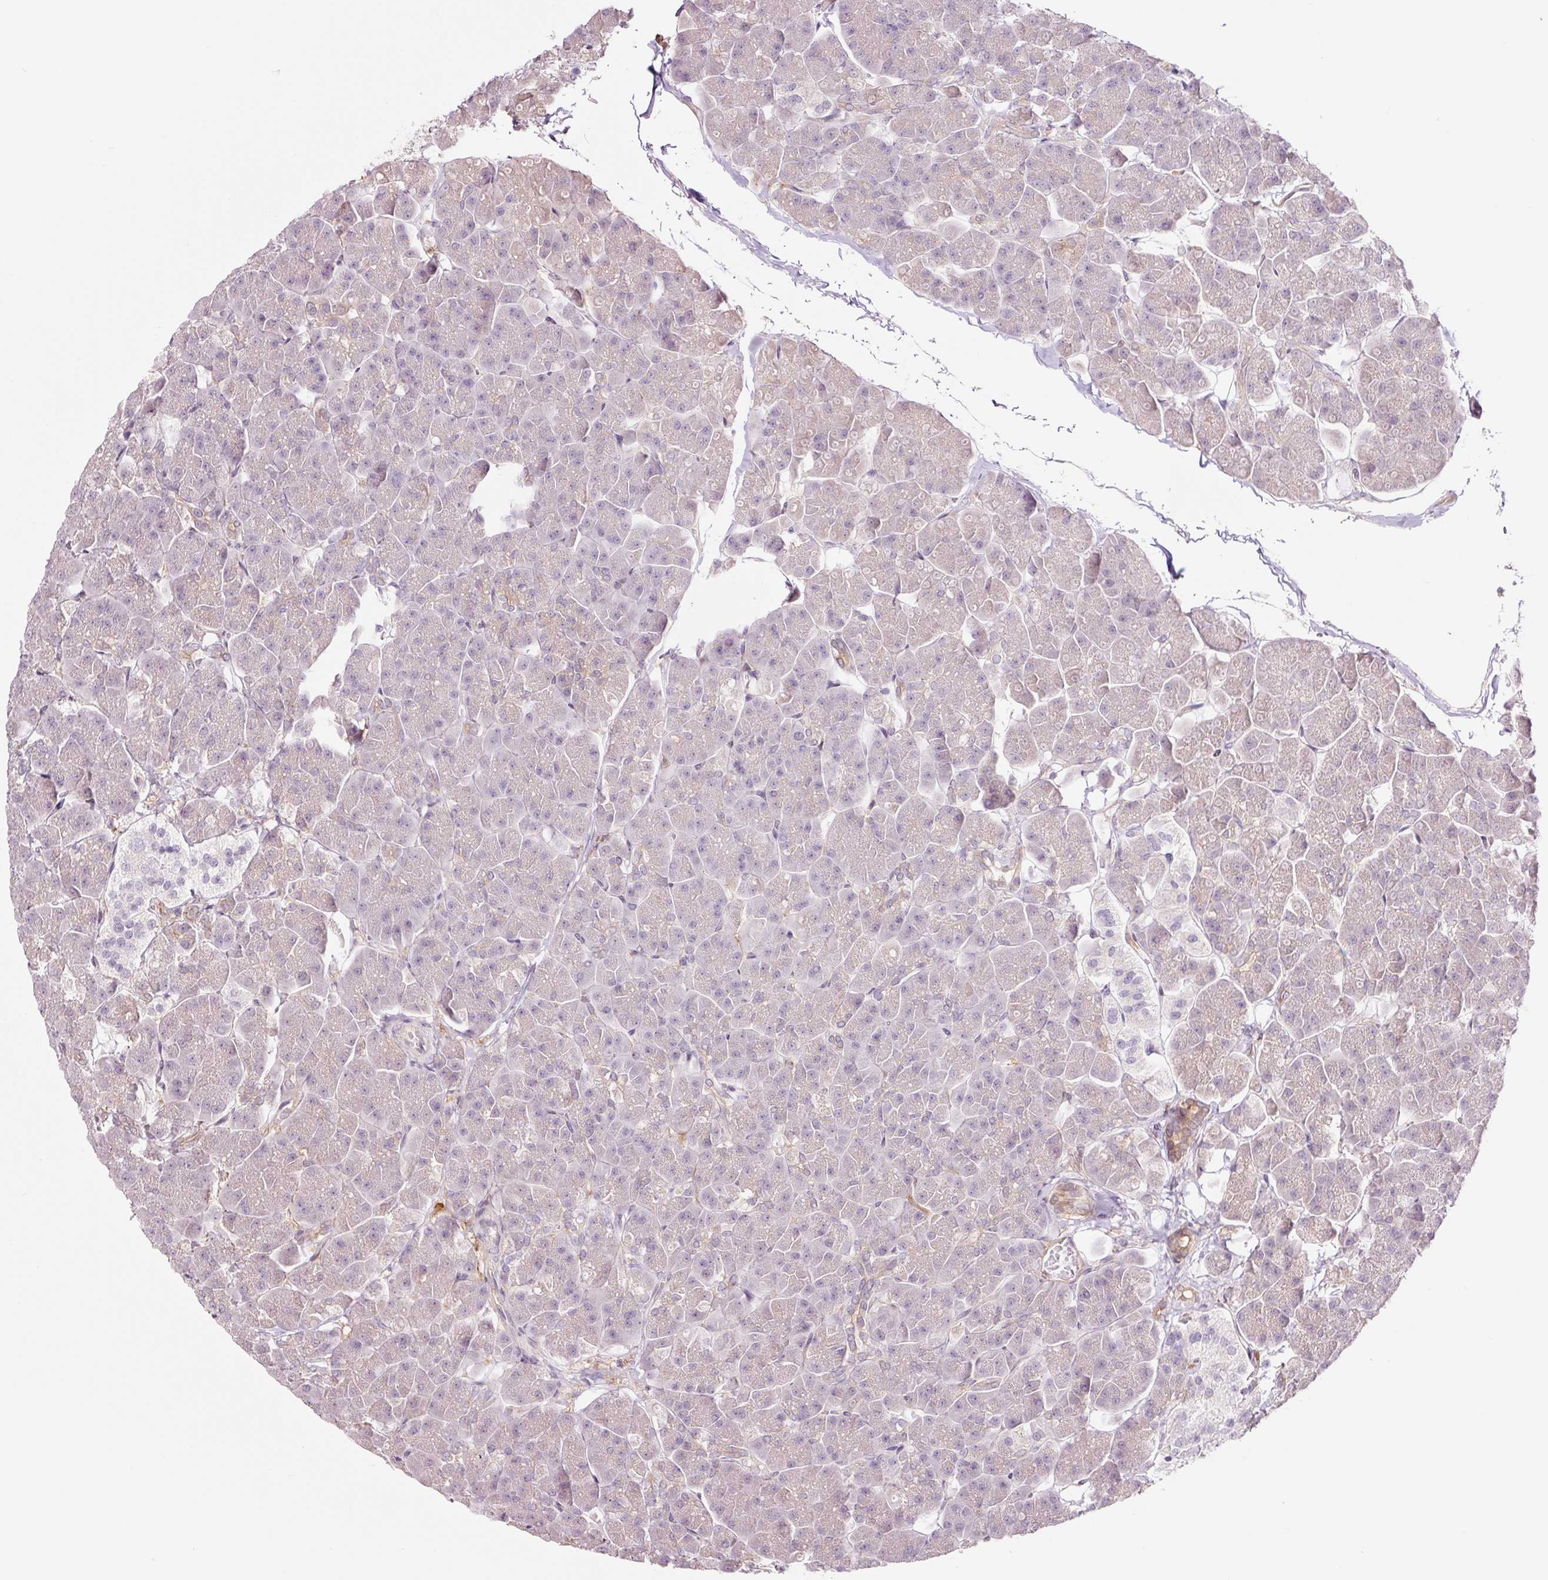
{"staining": {"intensity": "negative", "quantity": "none", "location": "none"}, "tissue": "pancreas", "cell_type": "Exocrine glandular cells", "image_type": "normal", "snomed": [{"axis": "morphology", "description": "Normal tissue, NOS"}, {"axis": "topography", "description": "Pancreas"}, {"axis": "topography", "description": "Peripheral nerve tissue"}], "caption": "Immunohistochemistry histopathology image of benign human pancreas stained for a protein (brown), which exhibits no staining in exocrine glandular cells.", "gene": "FBXL14", "patient": {"sex": "male", "age": 54}}